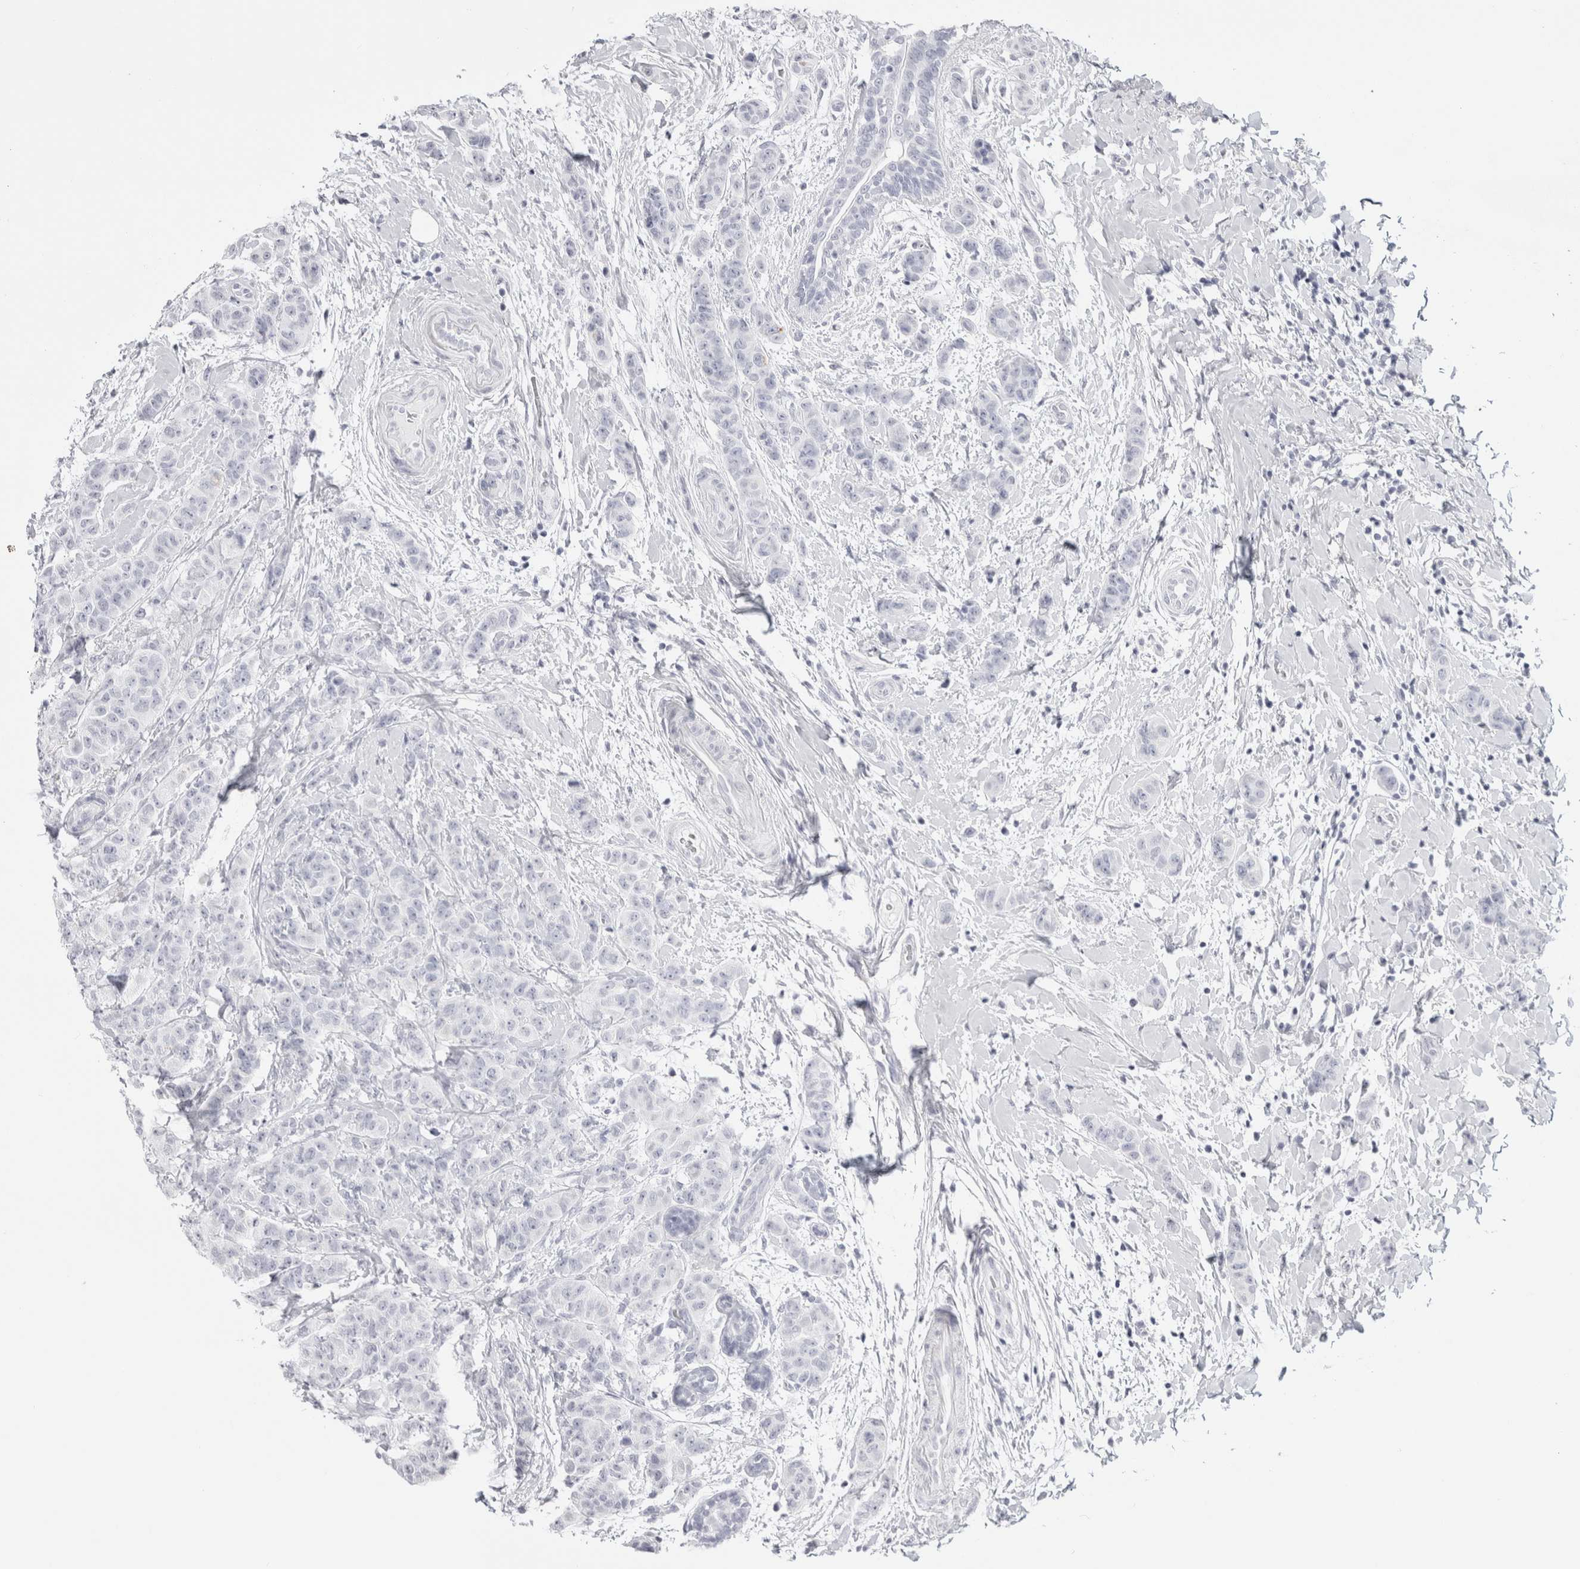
{"staining": {"intensity": "negative", "quantity": "none", "location": "none"}, "tissue": "breast cancer", "cell_type": "Tumor cells", "image_type": "cancer", "snomed": [{"axis": "morphology", "description": "Normal tissue, NOS"}, {"axis": "morphology", "description": "Duct carcinoma"}, {"axis": "topography", "description": "Breast"}], "caption": "Tumor cells show no significant protein expression in breast invasive ductal carcinoma.", "gene": "GARIN1A", "patient": {"sex": "female", "age": 40}}